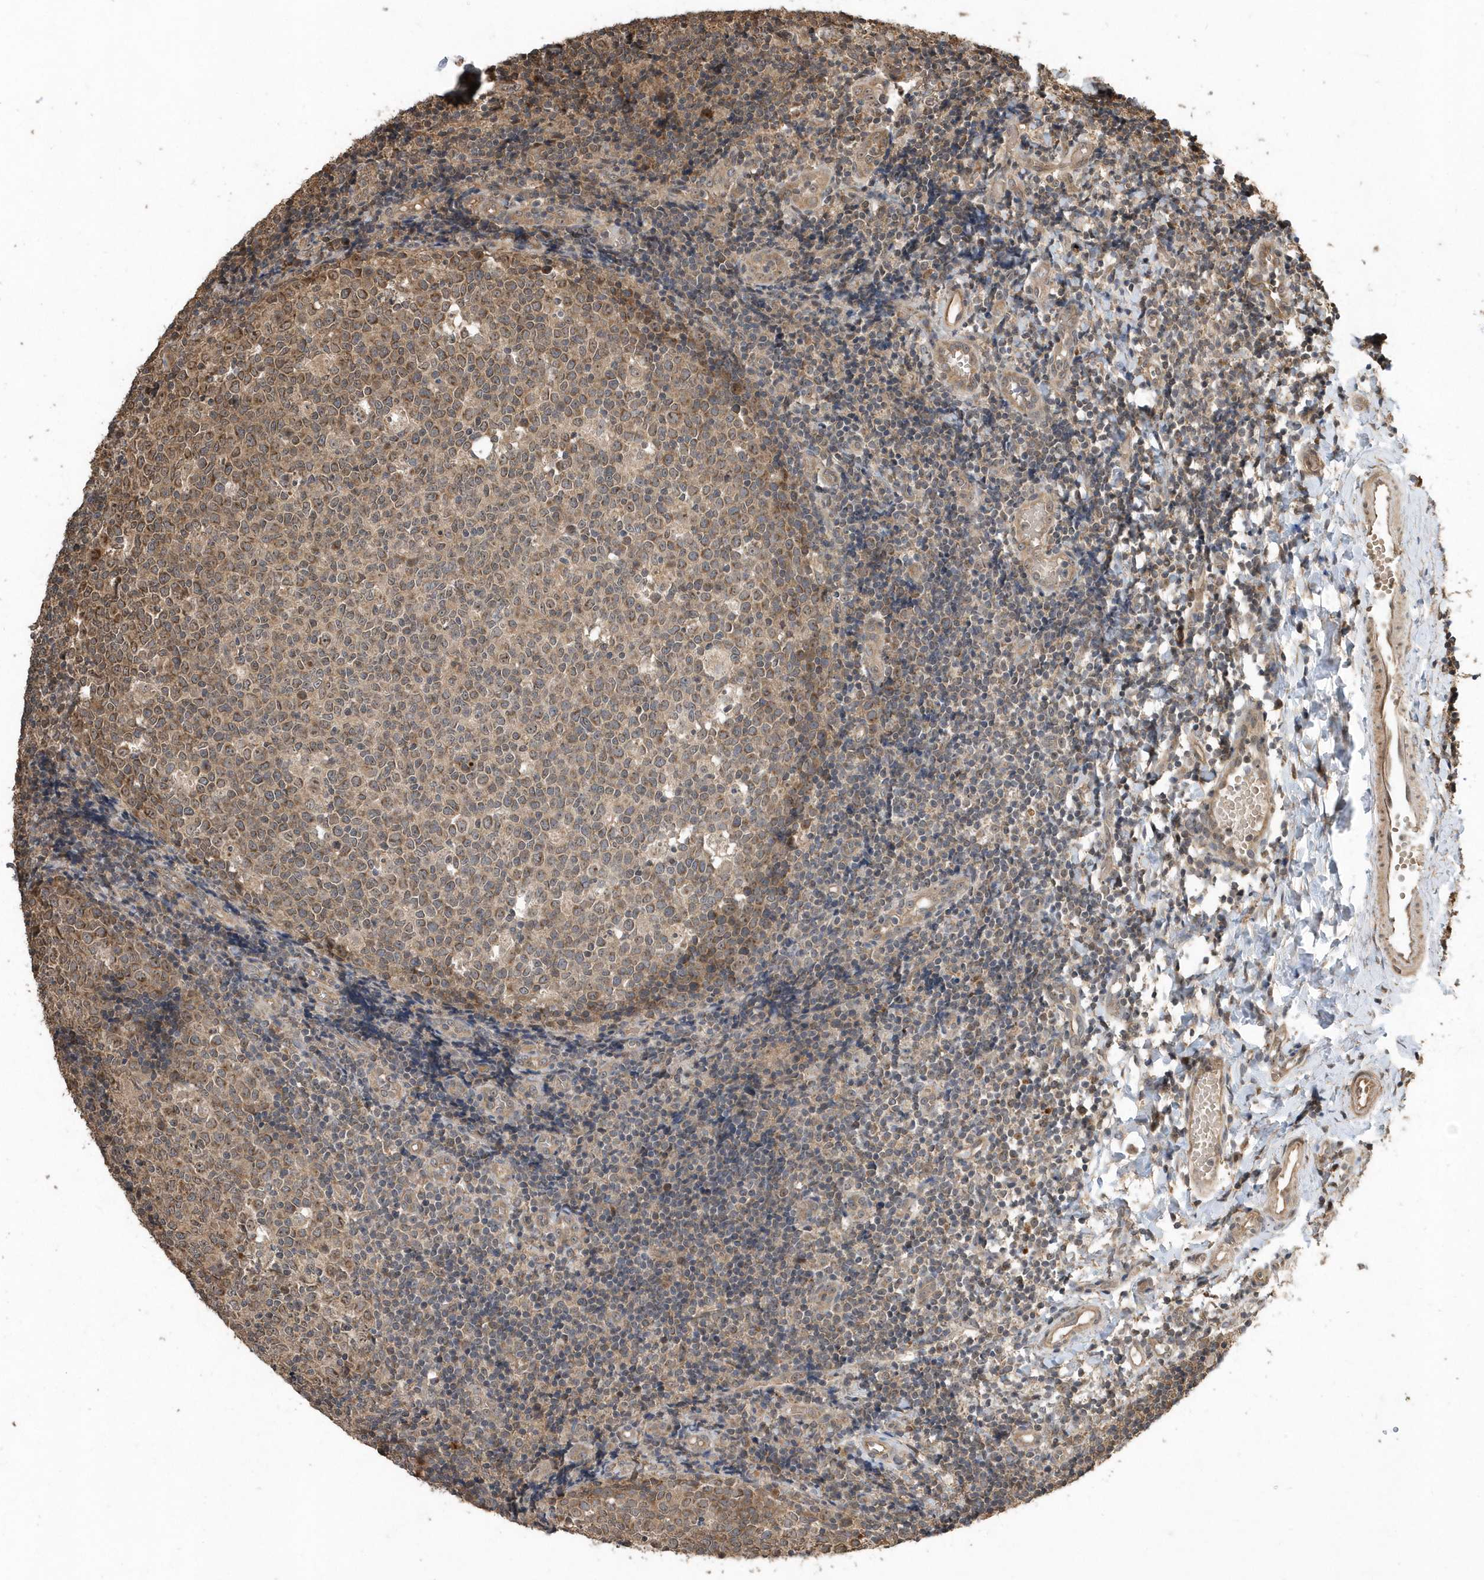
{"staining": {"intensity": "moderate", "quantity": "25%-75%", "location": "cytoplasmic/membranous"}, "tissue": "tonsil", "cell_type": "Germinal center cells", "image_type": "normal", "snomed": [{"axis": "morphology", "description": "Normal tissue, NOS"}, {"axis": "topography", "description": "Tonsil"}], "caption": "IHC micrograph of normal tonsil: tonsil stained using IHC reveals medium levels of moderate protein expression localized specifically in the cytoplasmic/membranous of germinal center cells, appearing as a cytoplasmic/membranous brown color.", "gene": "WASHC5", "patient": {"sex": "female", "age": 19}}